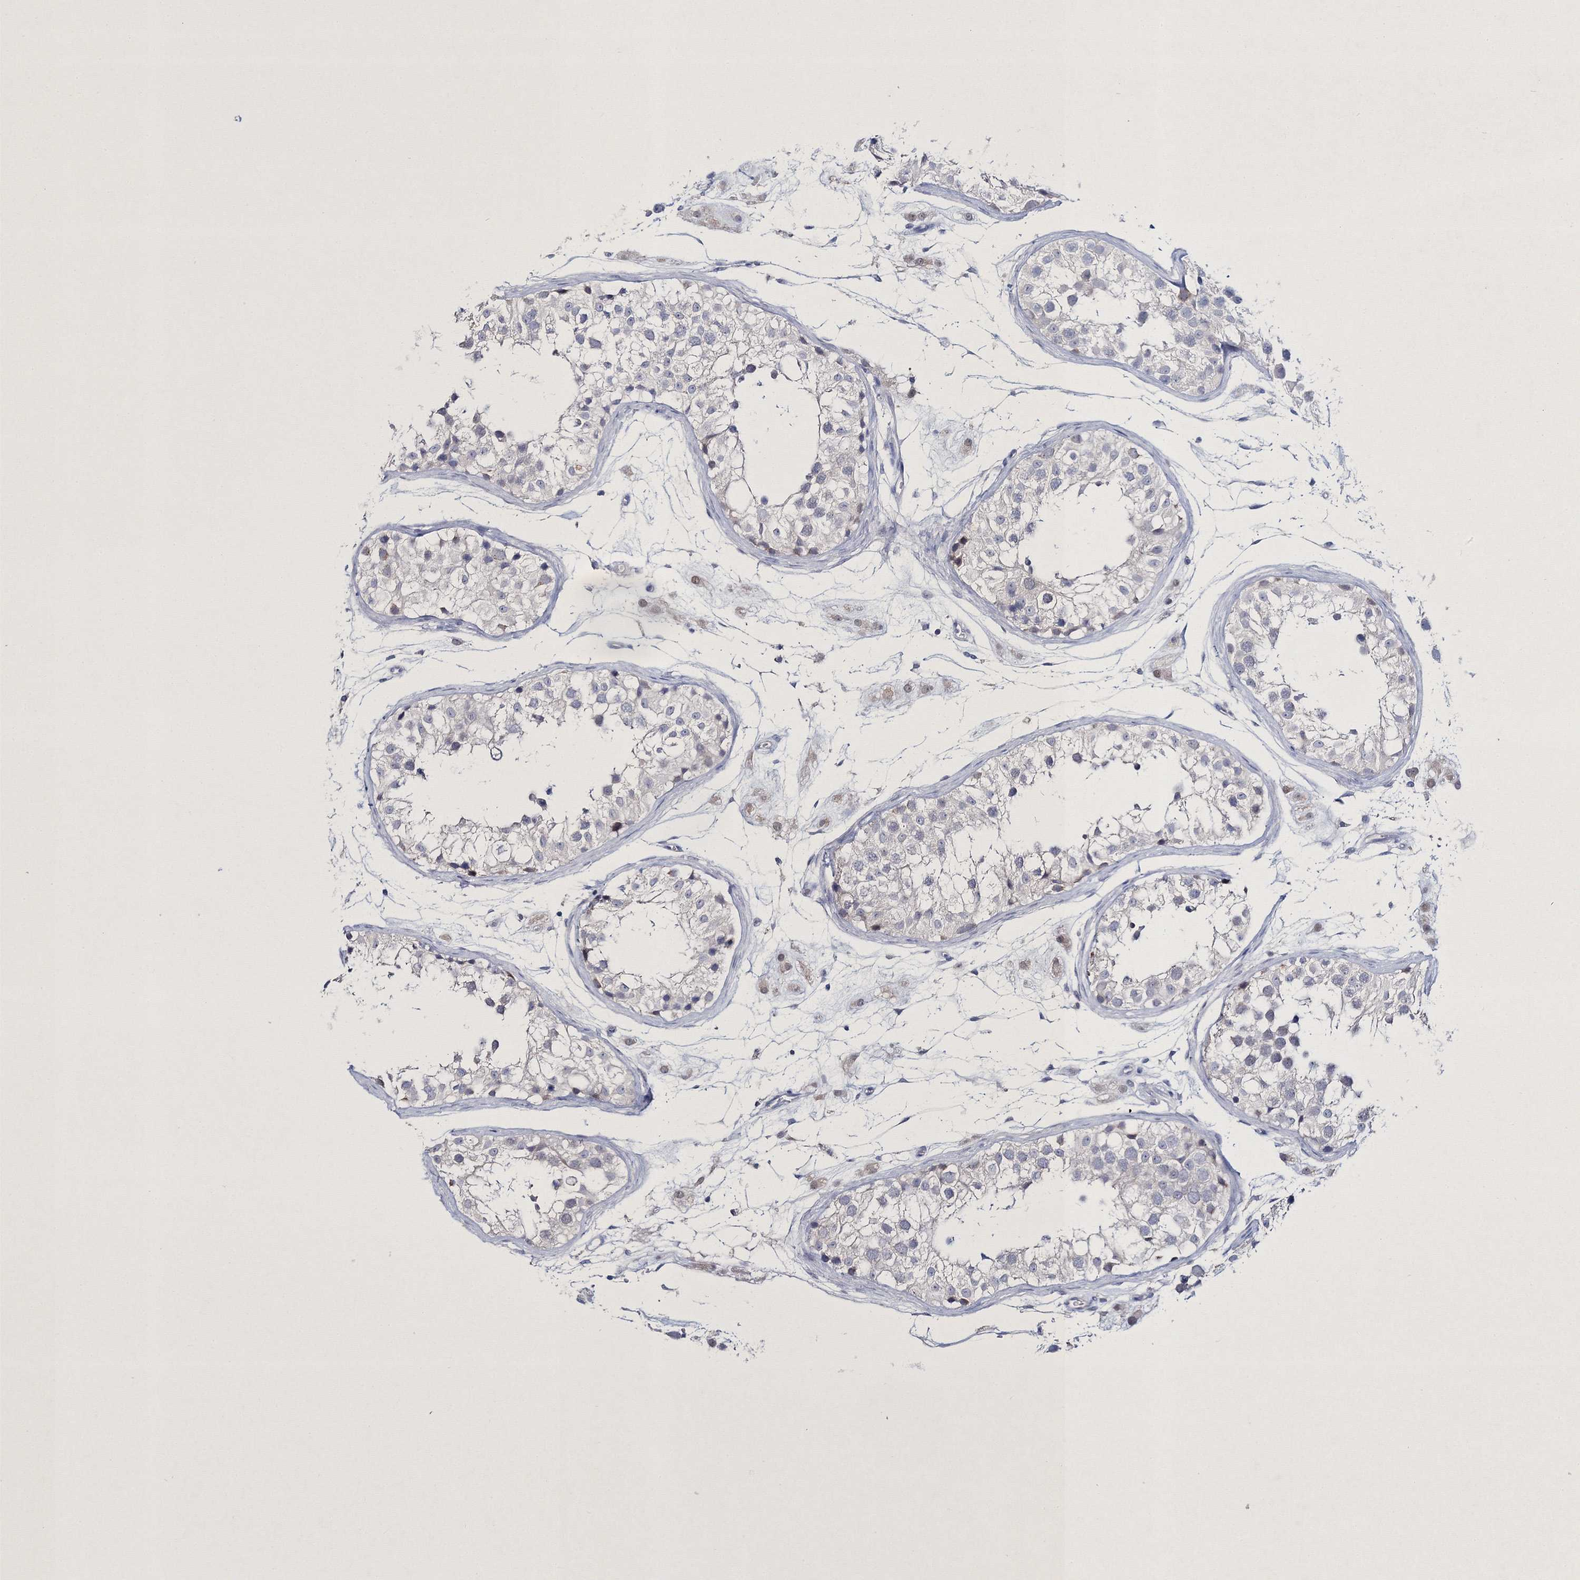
{"staining": {"intensity": "weak", "quantity": "<25%", "location": "cytoplasmic/membranous"}, "tissue": "testis", "cell_type": "Cells in seminiferous ducts", "image_type": "normal", "snomed": [{"axis": "morphology", "description": "Normal tissue, NOS"}, {"axis": "morphology", "description": "Adenocarcinoma, metastatic, NOS"}, {"axis": "topography", "description": "Testis"}], "caption": "Immunohistochemistry of normal testis exhibits no staining in cells in seminiferous ducts. Brightfield microscopy of immunohistochemistry stained with DAB (3,3'-diaminobenzidine) (brown) and hematoxylin (blue), captured at high magnification.", "gene": "NEU4", "patient": {"sex": "male", "age": 26}}